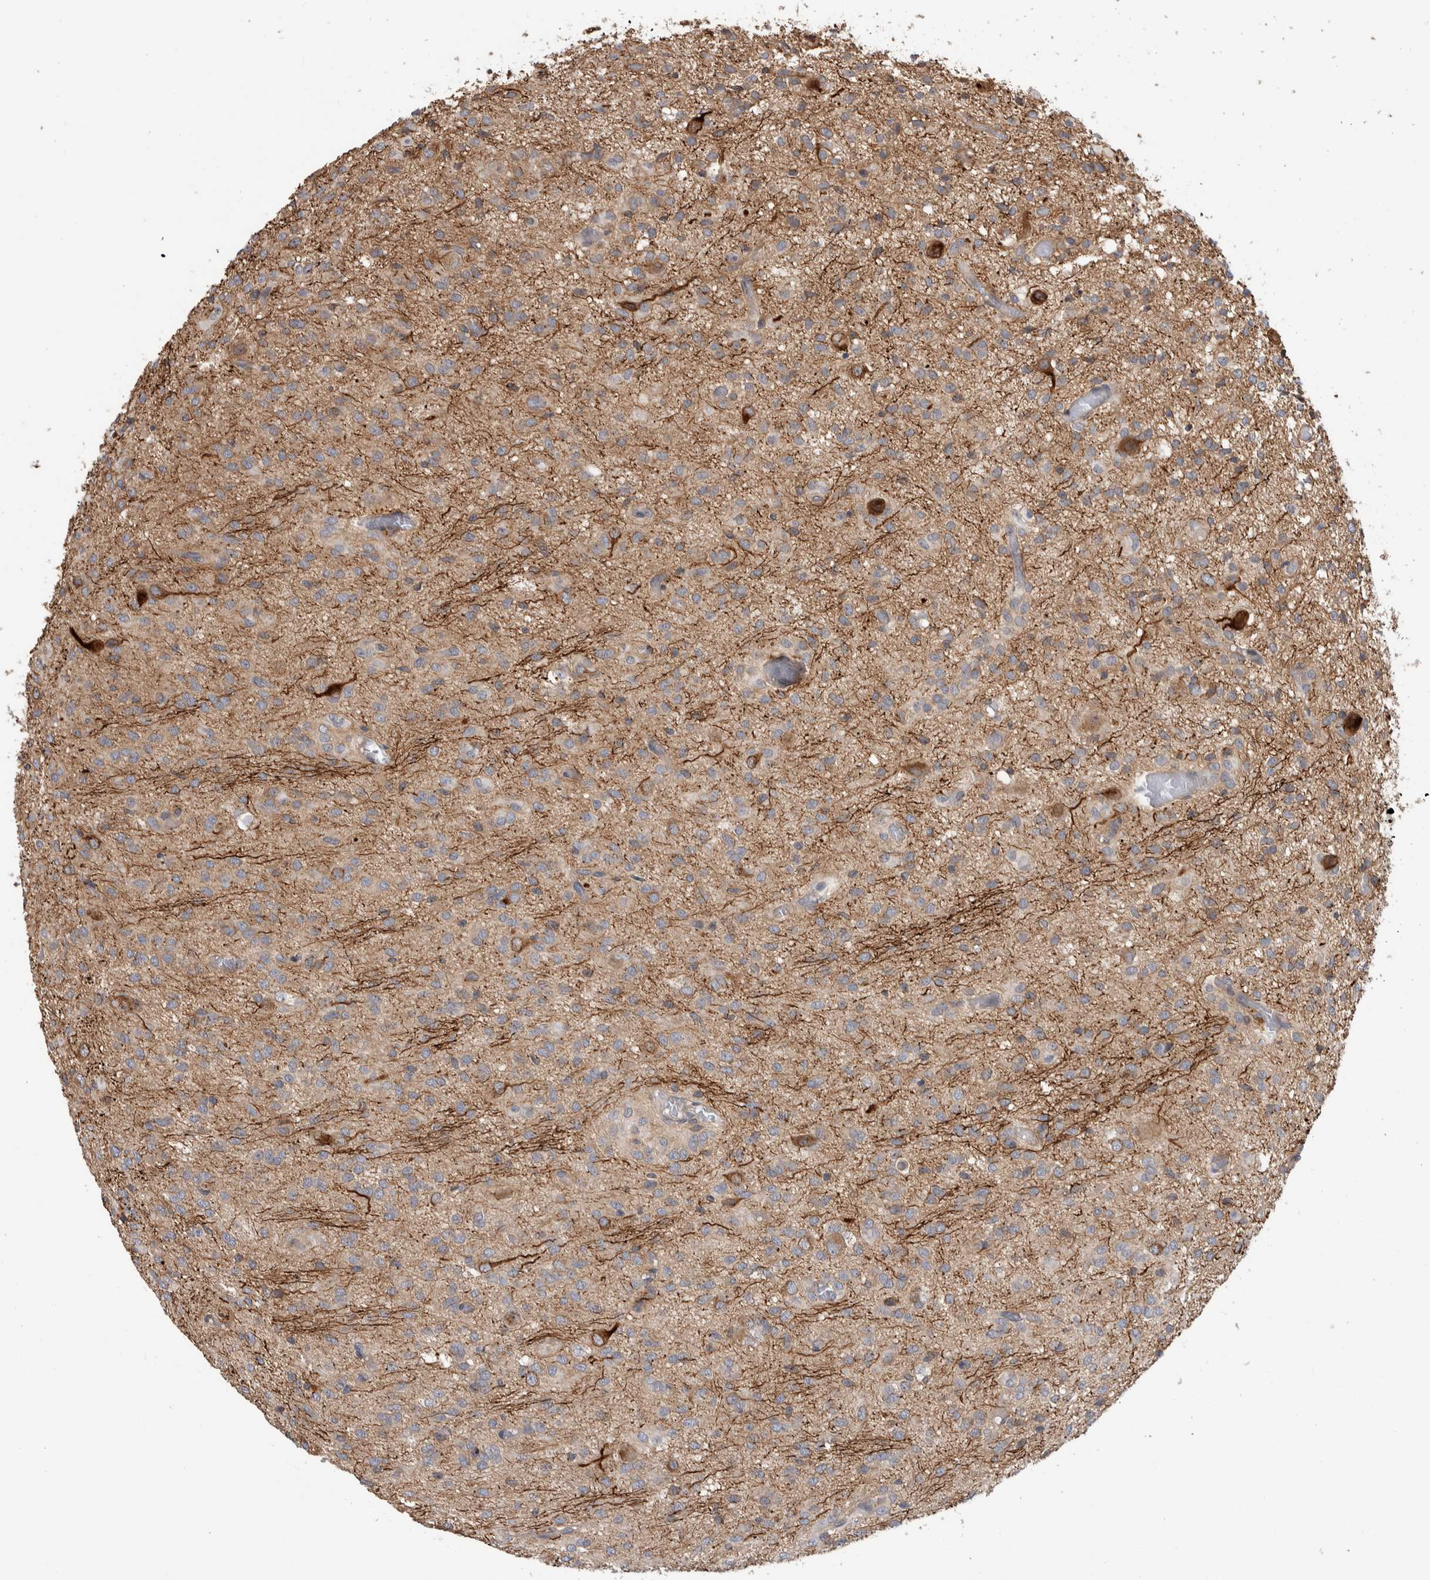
{"staining": {"intensity": "weak", "quantity": "<25%", "location": "cytoplasmic/membranous"}, "tissue": "glioma", "cell_type": "Tumor cells", "image_type": "cancer", "snomed": [{"axis": "morphology", "description": "Glioma, malignant, High grade"}, {"axis": "topography", "description": "Brain"}], "caption": "This image is of glioma stained with immunohistochemistry to label a protein in brown with the nuclei are counter-stained blue. There is no expression in tumor cells.", "gene": "SDCBP", "patient": {"sex": "female", "age": 59}}